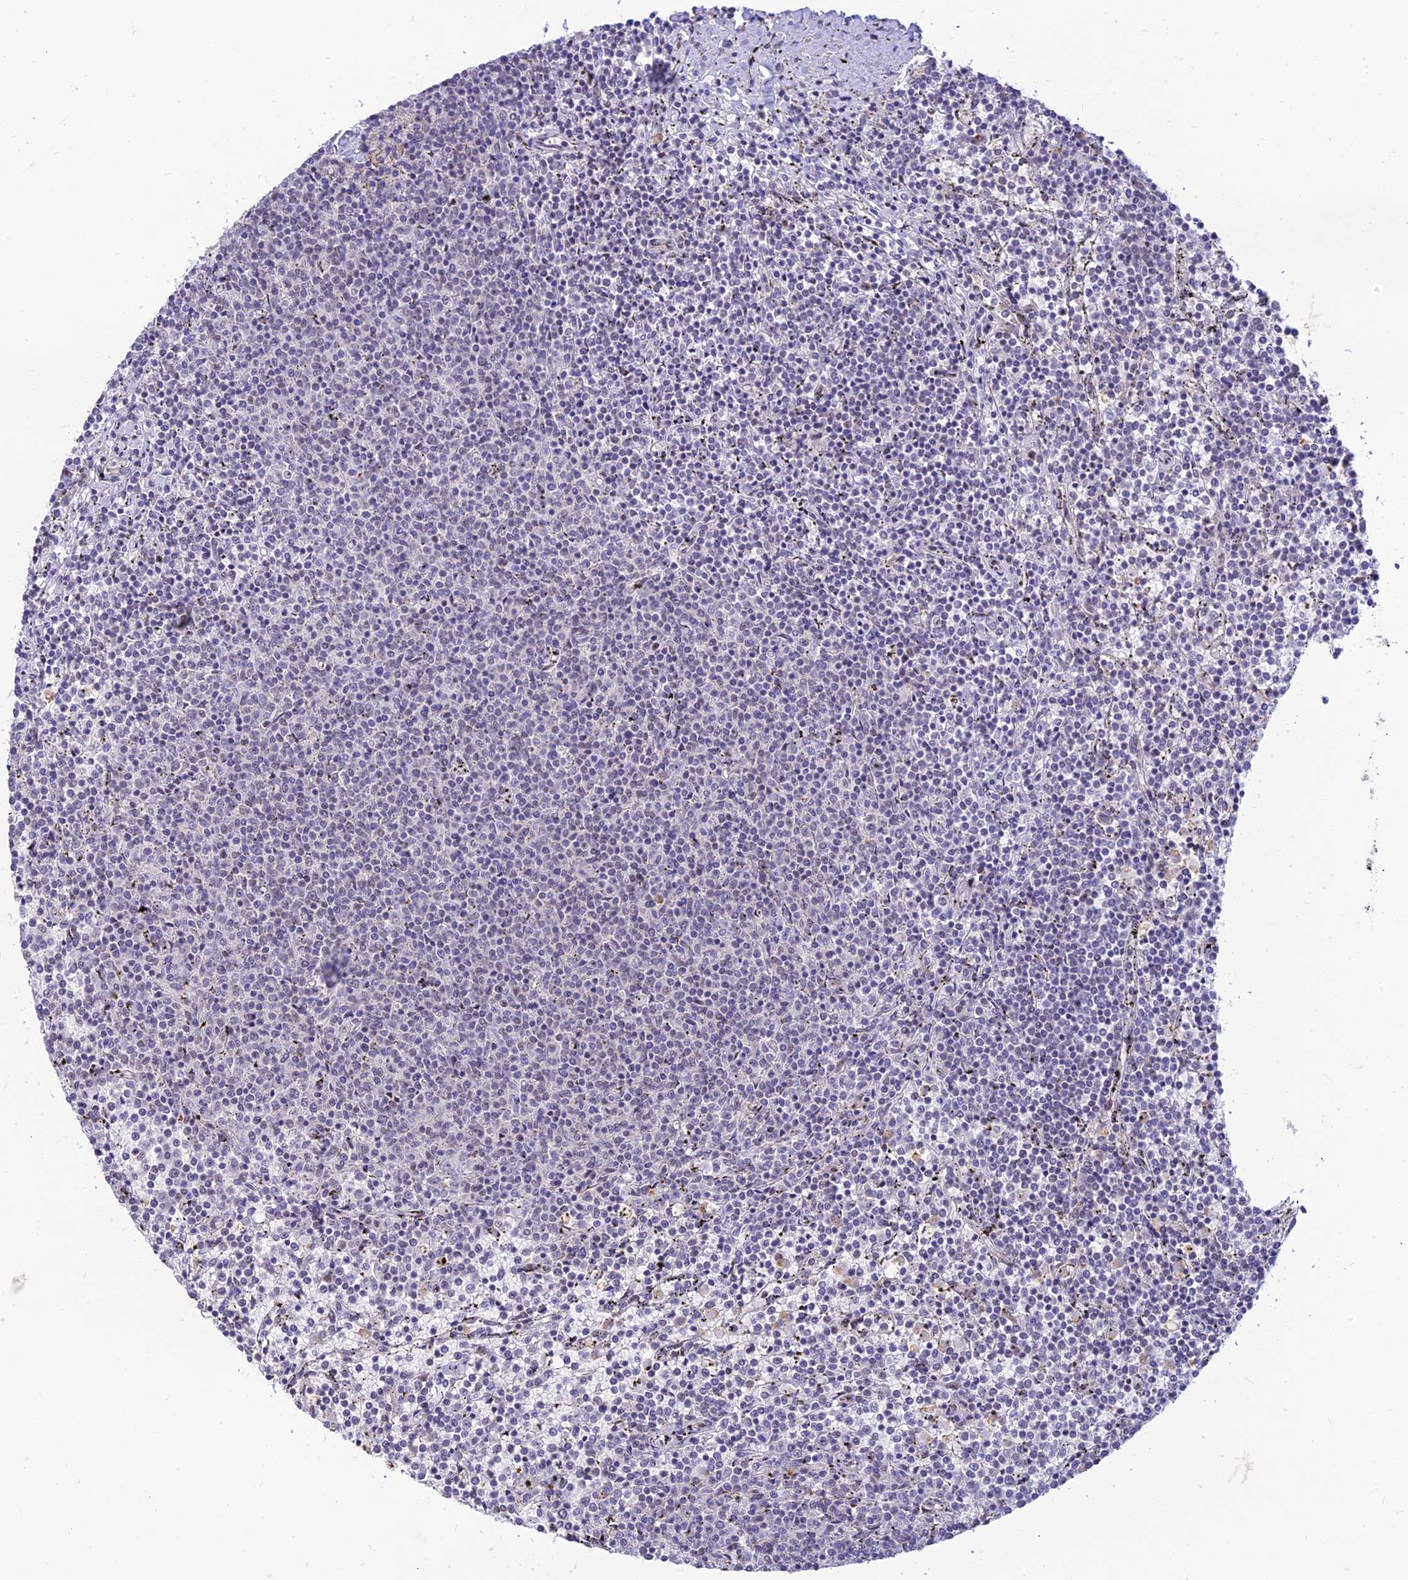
{"staining": {"intensity": "negative", "quantity": "none", "location": "none"}, "tissue": "lymphoma", "cell_type": "Tumor cells", "image_type": "cancer", "snomed": [{"axis": "morphology", "description": "Malignant lymphoma, non-Hodgkin's type, Low grade"}, {"axis": "topography", "description": "Spleen"}], "caption": "Human low-grade malignant lymphoma, non-Hodgkin's type stained for a protein using immunohistochemistry shows no positivity in tumor cells.", "gene": "MICOS13", "patient": {"sex": "female", "age": 50}}